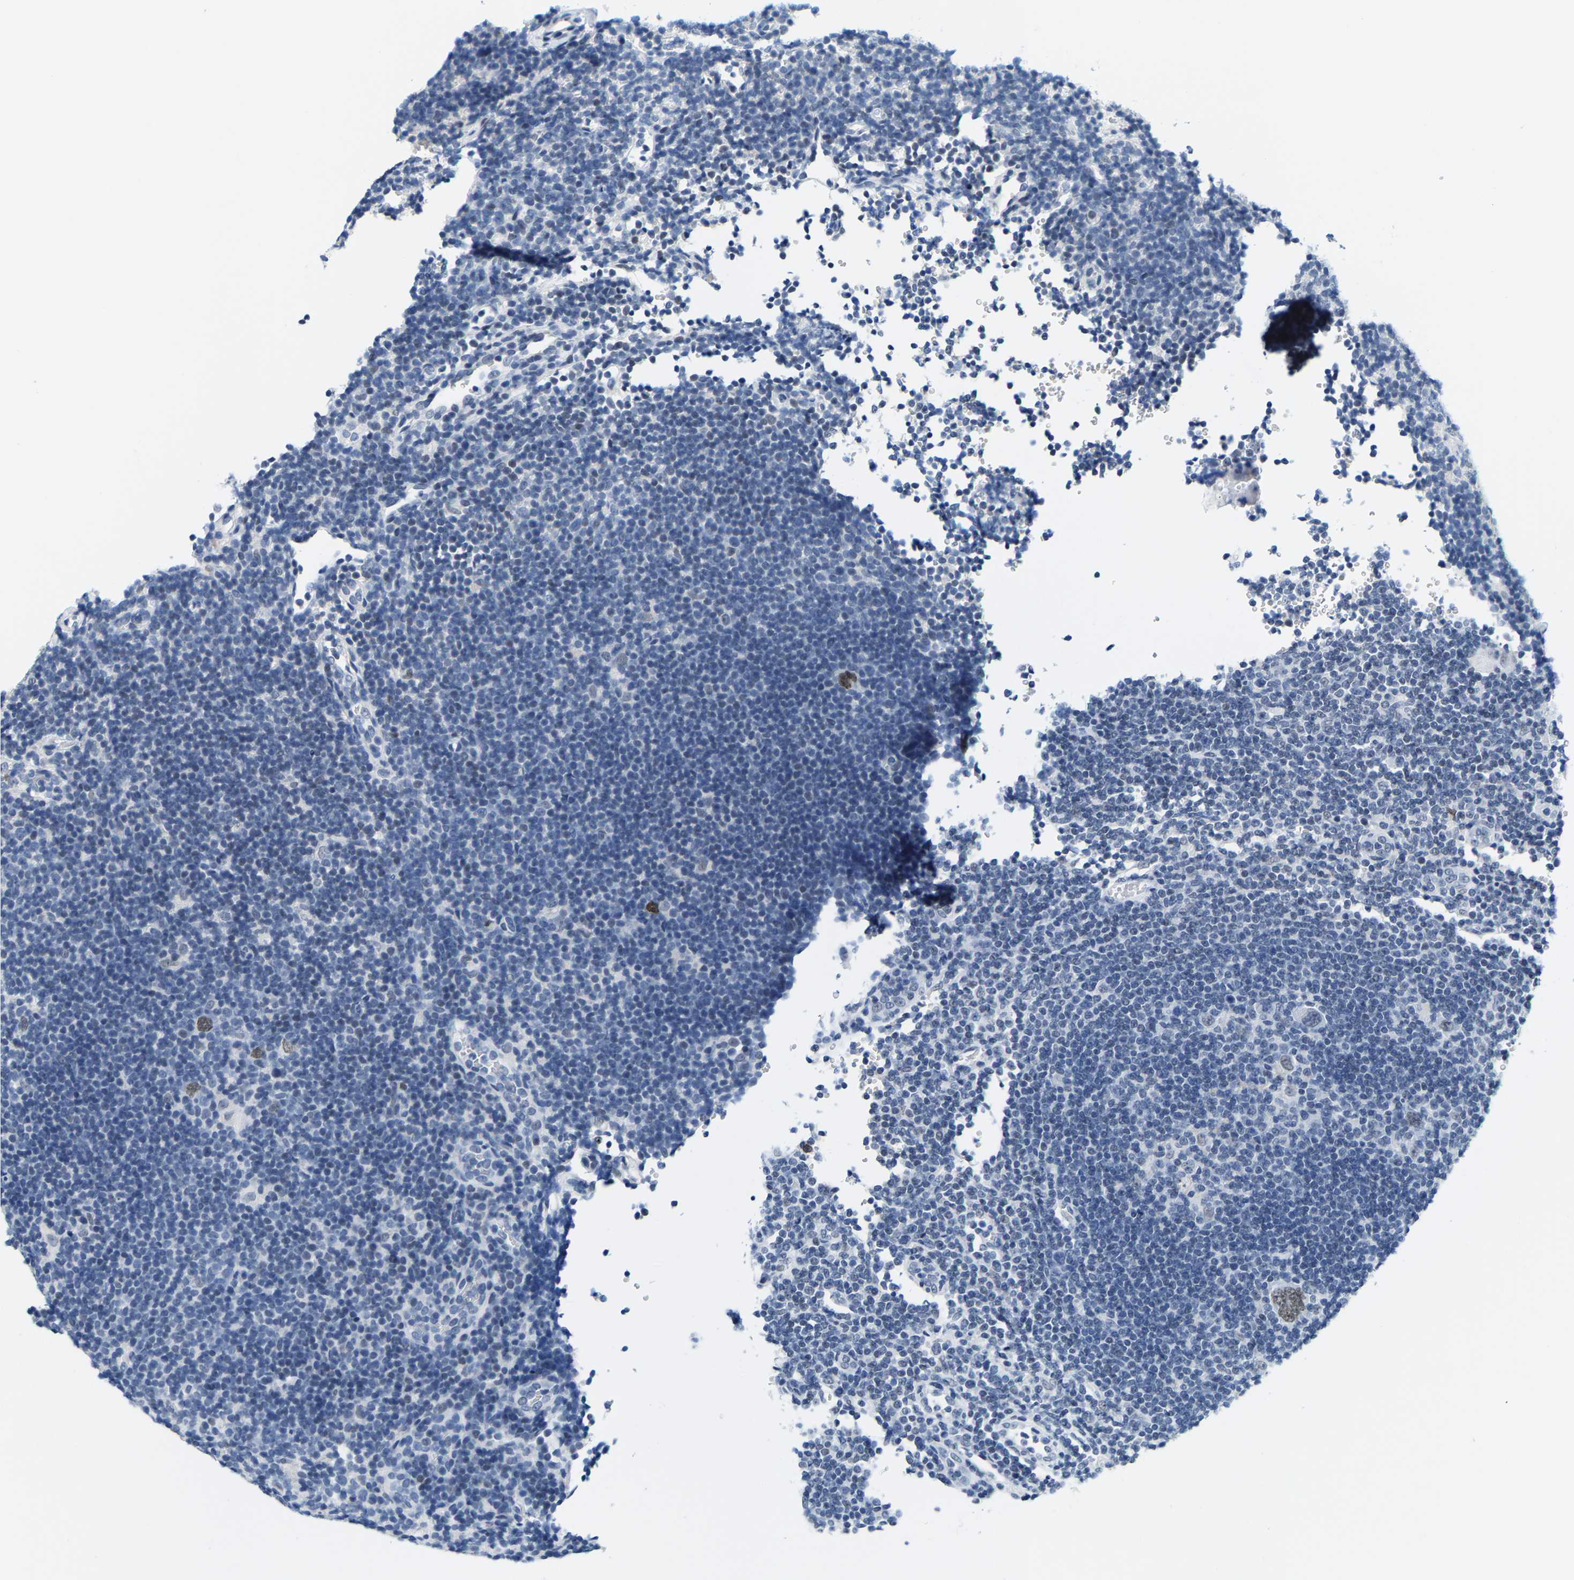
{"staining": {"intensity": "weak", "quantity": "25%-75%", "location": "nuclear"}, "tissue": "lymphoma", "cell_type": "Tumor cells", "image_type": "cancer", "snomed": [{"axis": "morphology", "description": "Hodgkin's disease, NOS"}, {"axis": "topography", "description": "Lymph node"}], "caption": "Protein positivity by immunohistochemistry (IHC) displays weak nuclear positivity in approximately 25%-75% of tumor cells in Hodgkin's disease.", "gene": "SETD1B", "patient": {"sex": "female", "age": 57}}